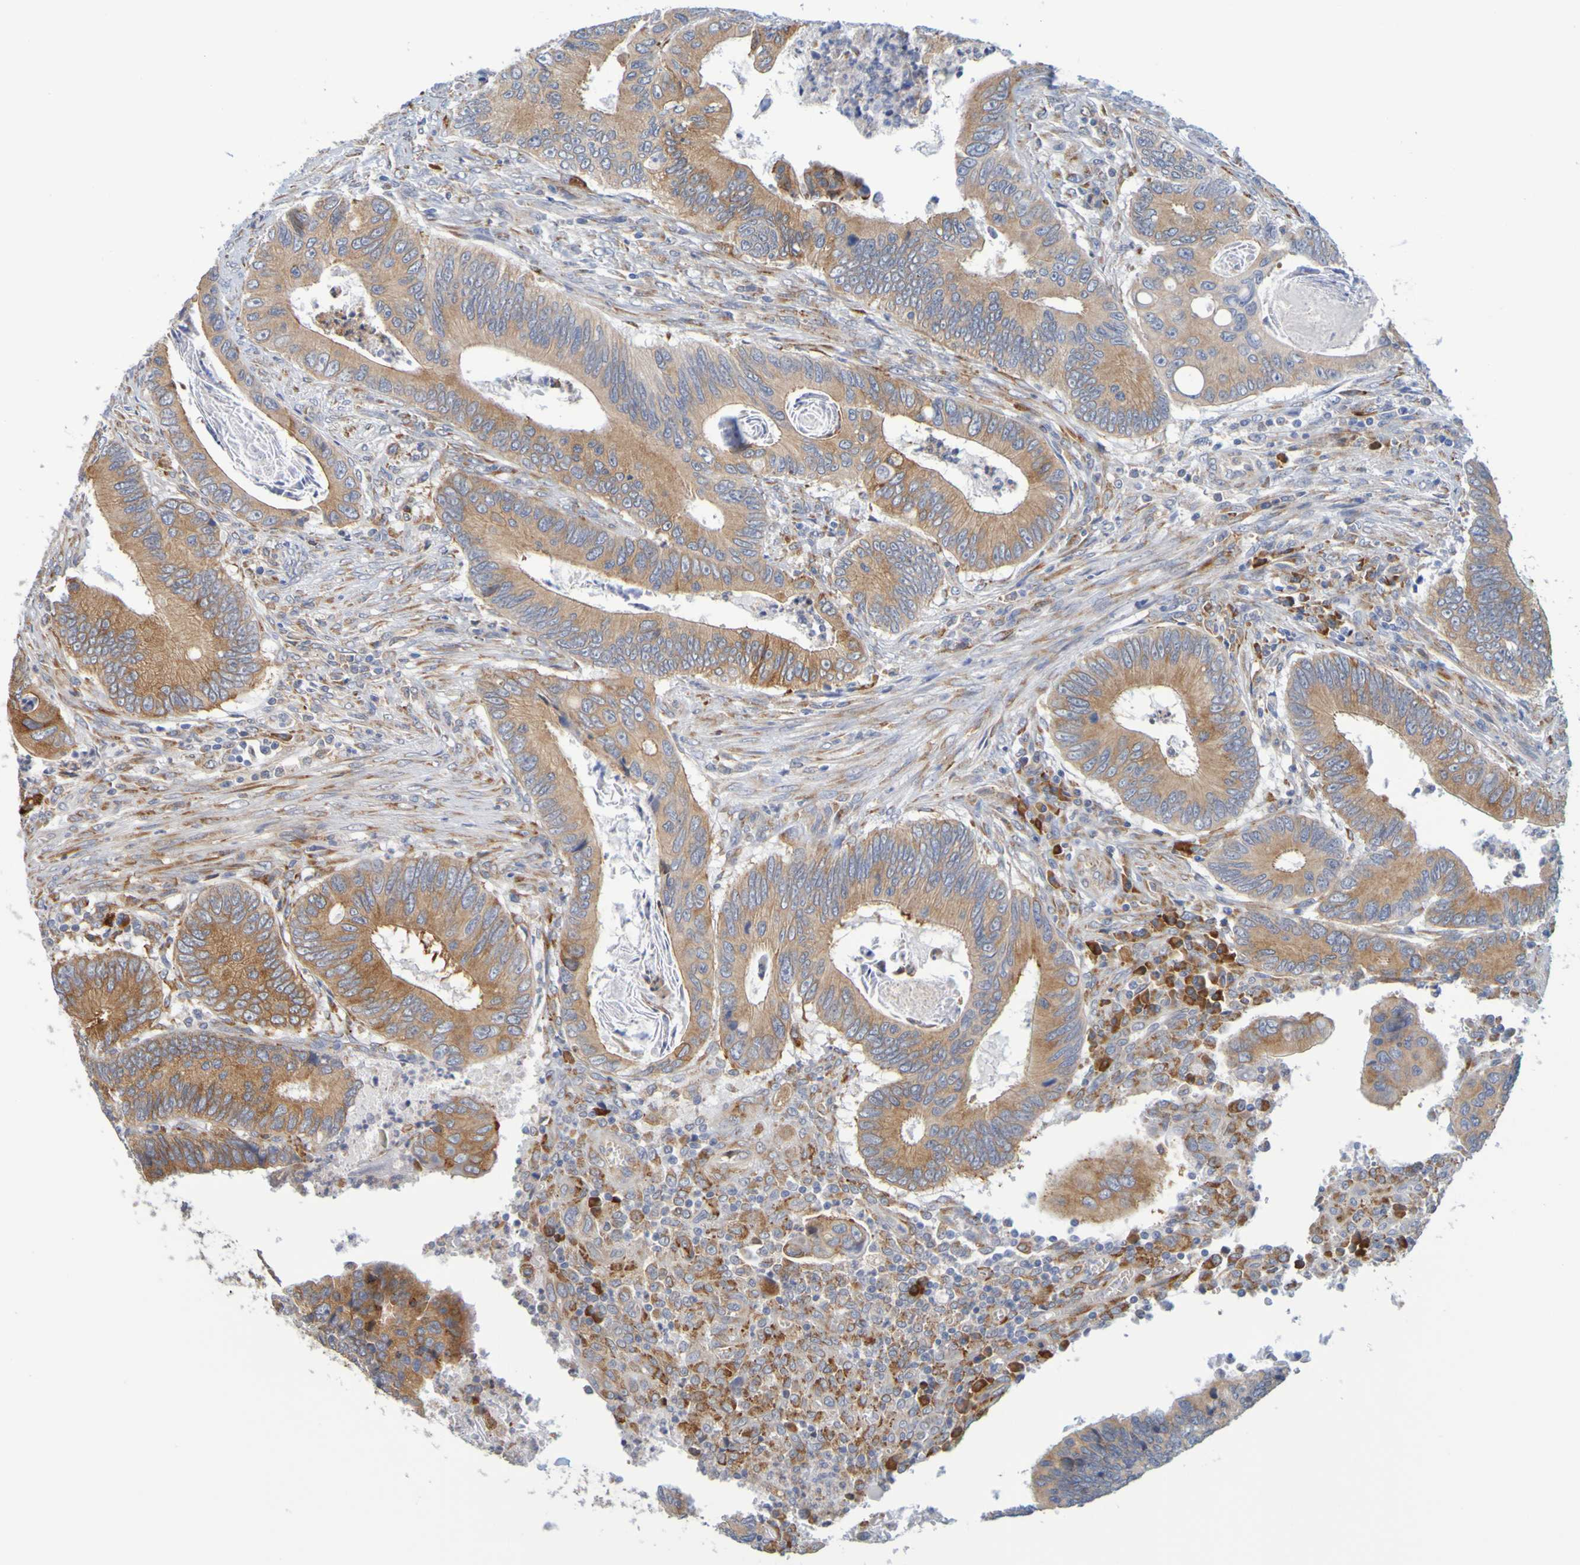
{"staining": {"intensity": "moderate", "quantity": ">75%", "location": "cytoplasmic/membranous"}, "tissue": "colorectal cancer", "cell_type": "Tumor cells", "image_type": "cancer", "snomed": [{"axis": "morphology", "description": "Inflammation, NOS"}, {"axis": "morphology", "description": "Adenocarcinoma, NOS"}, {"axis": "topography", "description": "Colon"}], "caption": "This photomicrograph shows IHC staining of human adenocarcinoma (colorectal), with medium moderate cytoplasmic/membranous expression in approximately >75% of tumor cells.", "gene": "SIL1", "patient": {"sex": "male", "age": 72}}